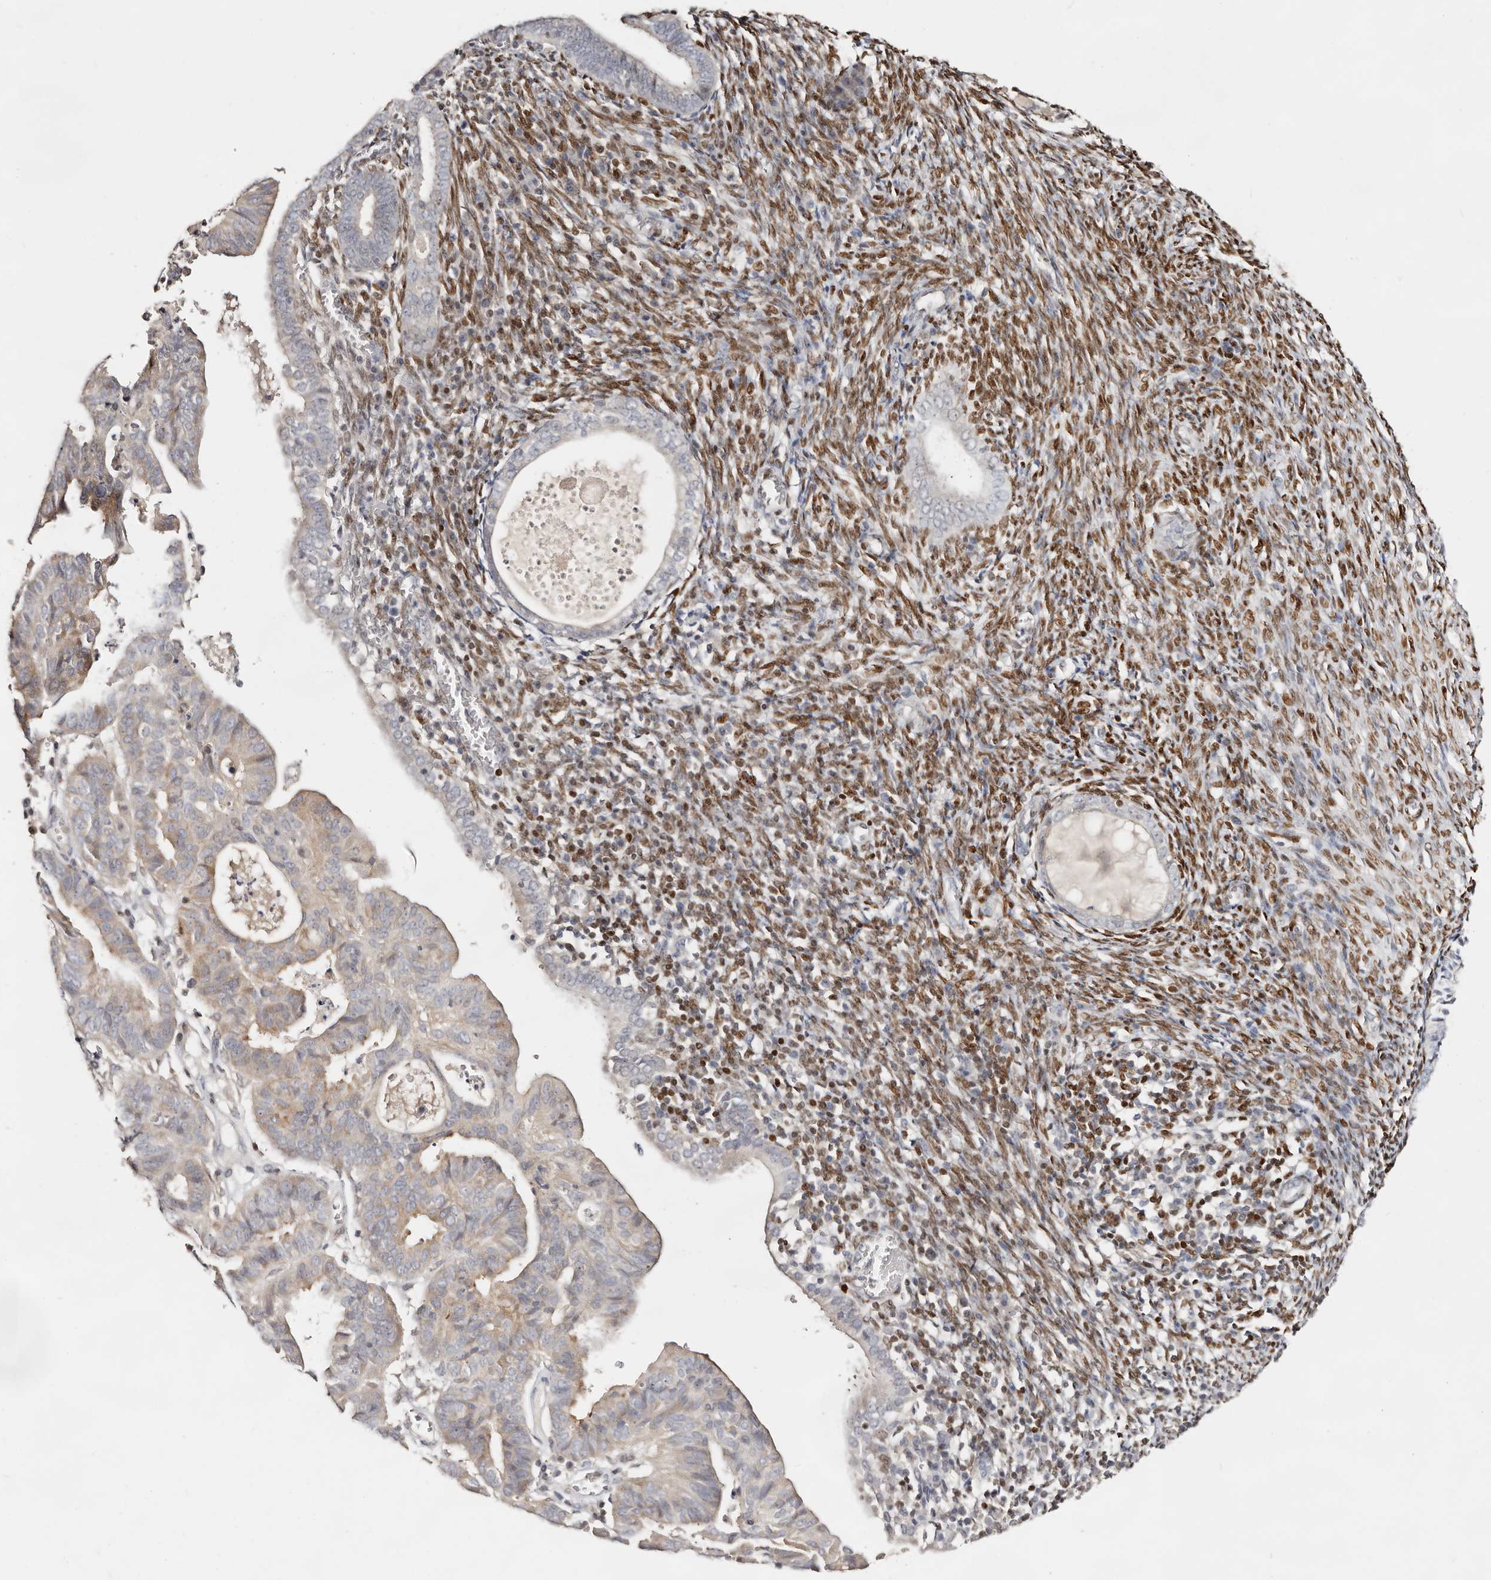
{"staining": {"intensity": "weak", "quantity": "<25%", "location": "cytoplasmic/membranous"}, "tissue": "endometrial cancer", "cell_type": "Tumor cells", "image_type": "cancer", "snomed": [{"axis": "morphology", "description": "Adenocarcinoma, NOS"}, {"axis": "topography", "description": "Uterus"}], "caption": "This is an IHC histopathology image of endometrial adenocarcinoma. There is no positivity in tumor cells.", "gene": "IQGAP3", "patient": {"sex": "female", "age": 77}}